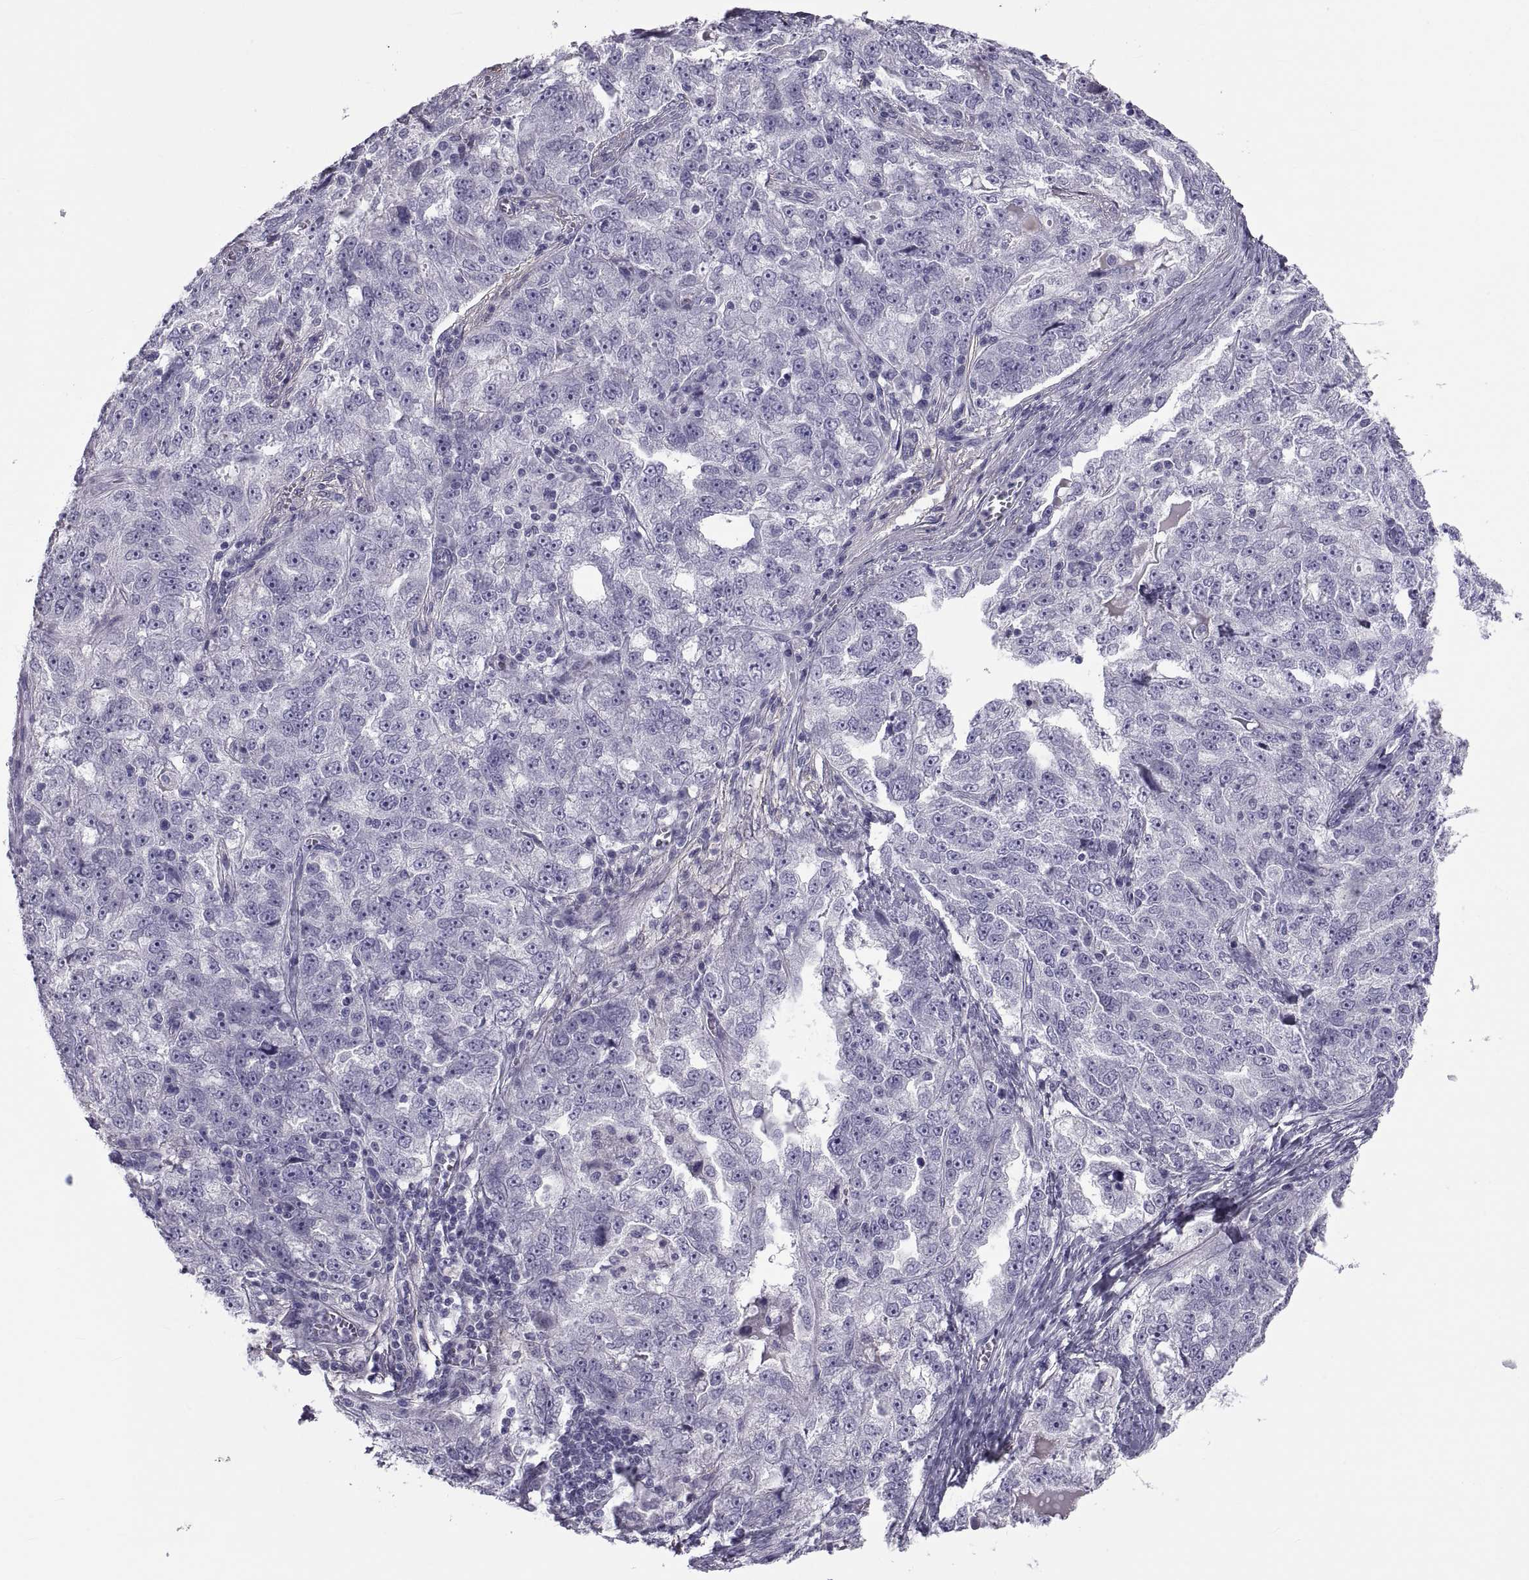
{"staining": {"intensity": "negative", "quantity": "none", "location": "none"}, "tissue": "ovarian cancer", "cell_type": "Tumor cells", "image_type": "cancer", "snomed": [{"axis": "morphology", "description": "Cystadenocarcinoma, serous, NOS"}, {"axis": "topography", "description": "Ovary"}], "caption": "Ovarian cancer (serous cystadenocarcinoma) was stained to show a protein in brown. There is no significant positivity in tumor cells.", "gene": "MAGEB1", "patient": {"sex": "female", "age": 51}}